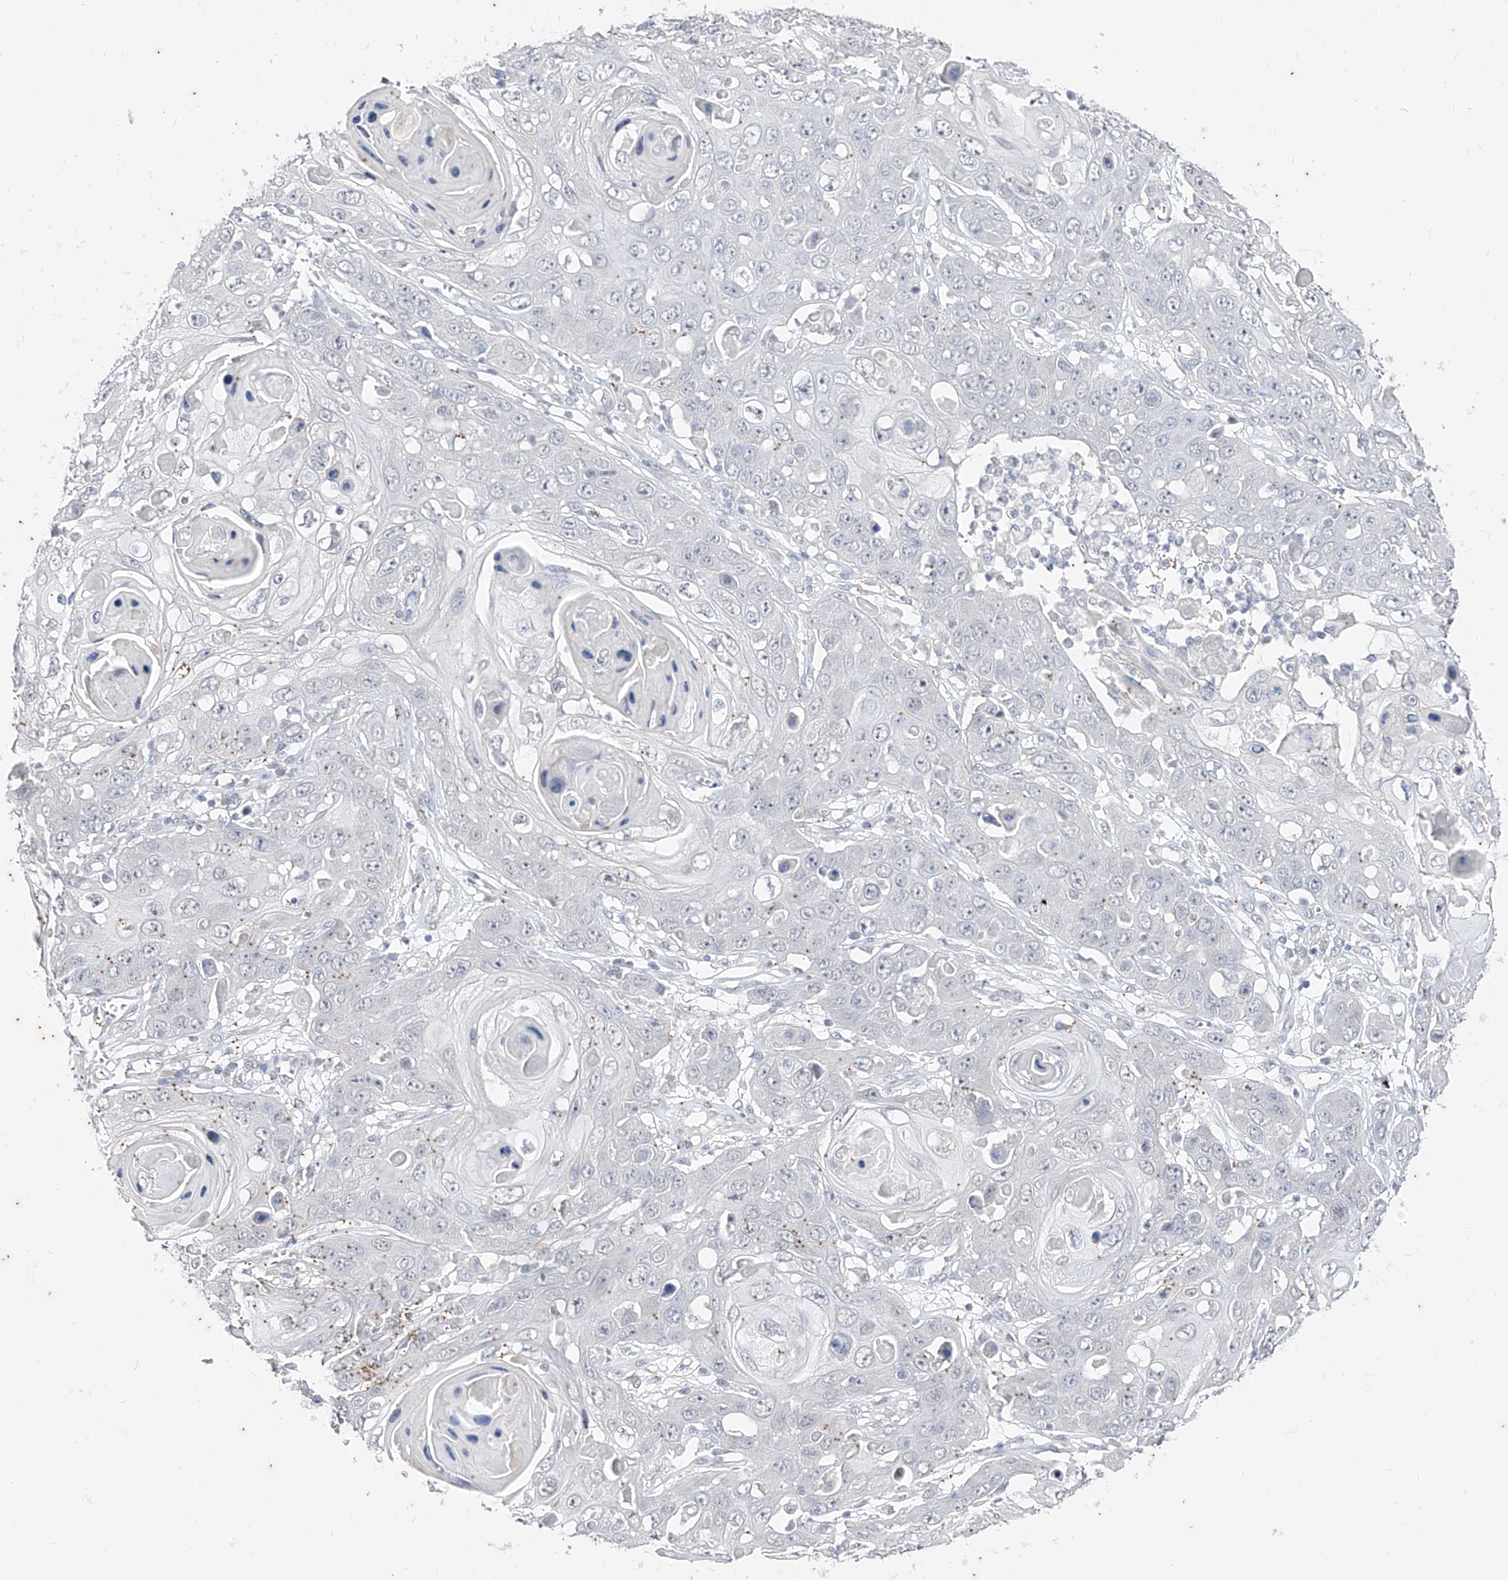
{"staining": {"intensity": "negative", "quantity": "none", "location": "none"}, "tissue": "skin cancer", "cell_type": "Tumor cells", "image_type": "cancer", "snomed": [{"axis": "morphology", "description": "Squamous cell carcinoma, NOS"}, {"axis": "topography", "description": "Skin"}], "caption": "DAB (3,3'-diaminobenzidine) immunohistochemical staining of human squamous cell carcinoma (skin) displays no significant expression in tumor cells.", "gene": "PHF20L1", "patient": {"sex": "male", "age": 55}}